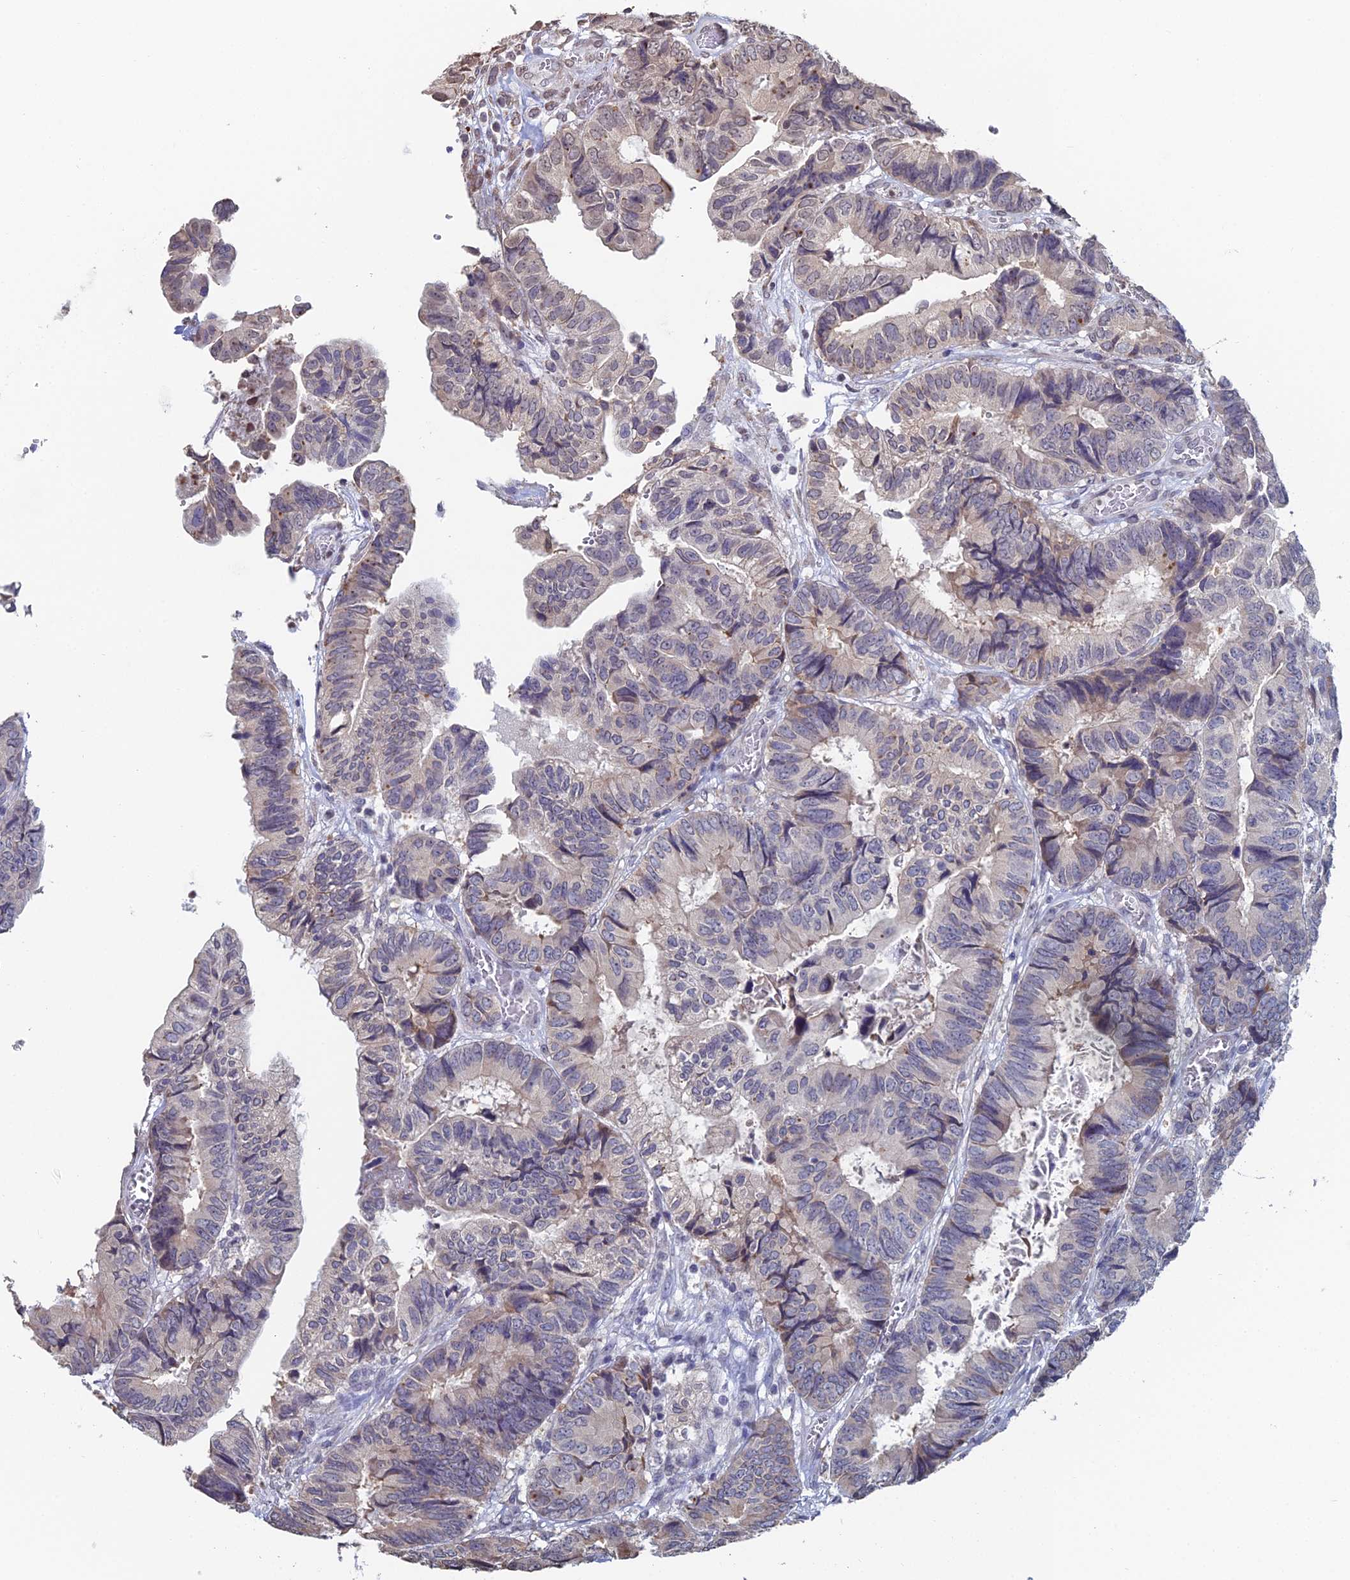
{"staining": {"intensity": "moderate", "quantity": "<25%", "location": "cytoplasmic/membranous"}, "tissue": "colorectal cancer", "cell_type": "Tumor cells", "image_type": "cancer", "snomed": [{"axis": "morphology", "description": "Adenocarcinoma, NOS"}, {"axis": "topography", "description": "Colon"}], "caption": "The histopathology image displays staining of colorectal cancer (adenocarcinoma), revealing moderate cytoplasmic/membranous protein staining (brown color) within tumor cells. The staining was performed using DAB (3,3'-diaminobenzidine), with brown indicating positive protein expression. Nuclei are stained blue with hematoxylin.", "gene": "PRR22", "patient": {"sex": "male", "age": 85}}